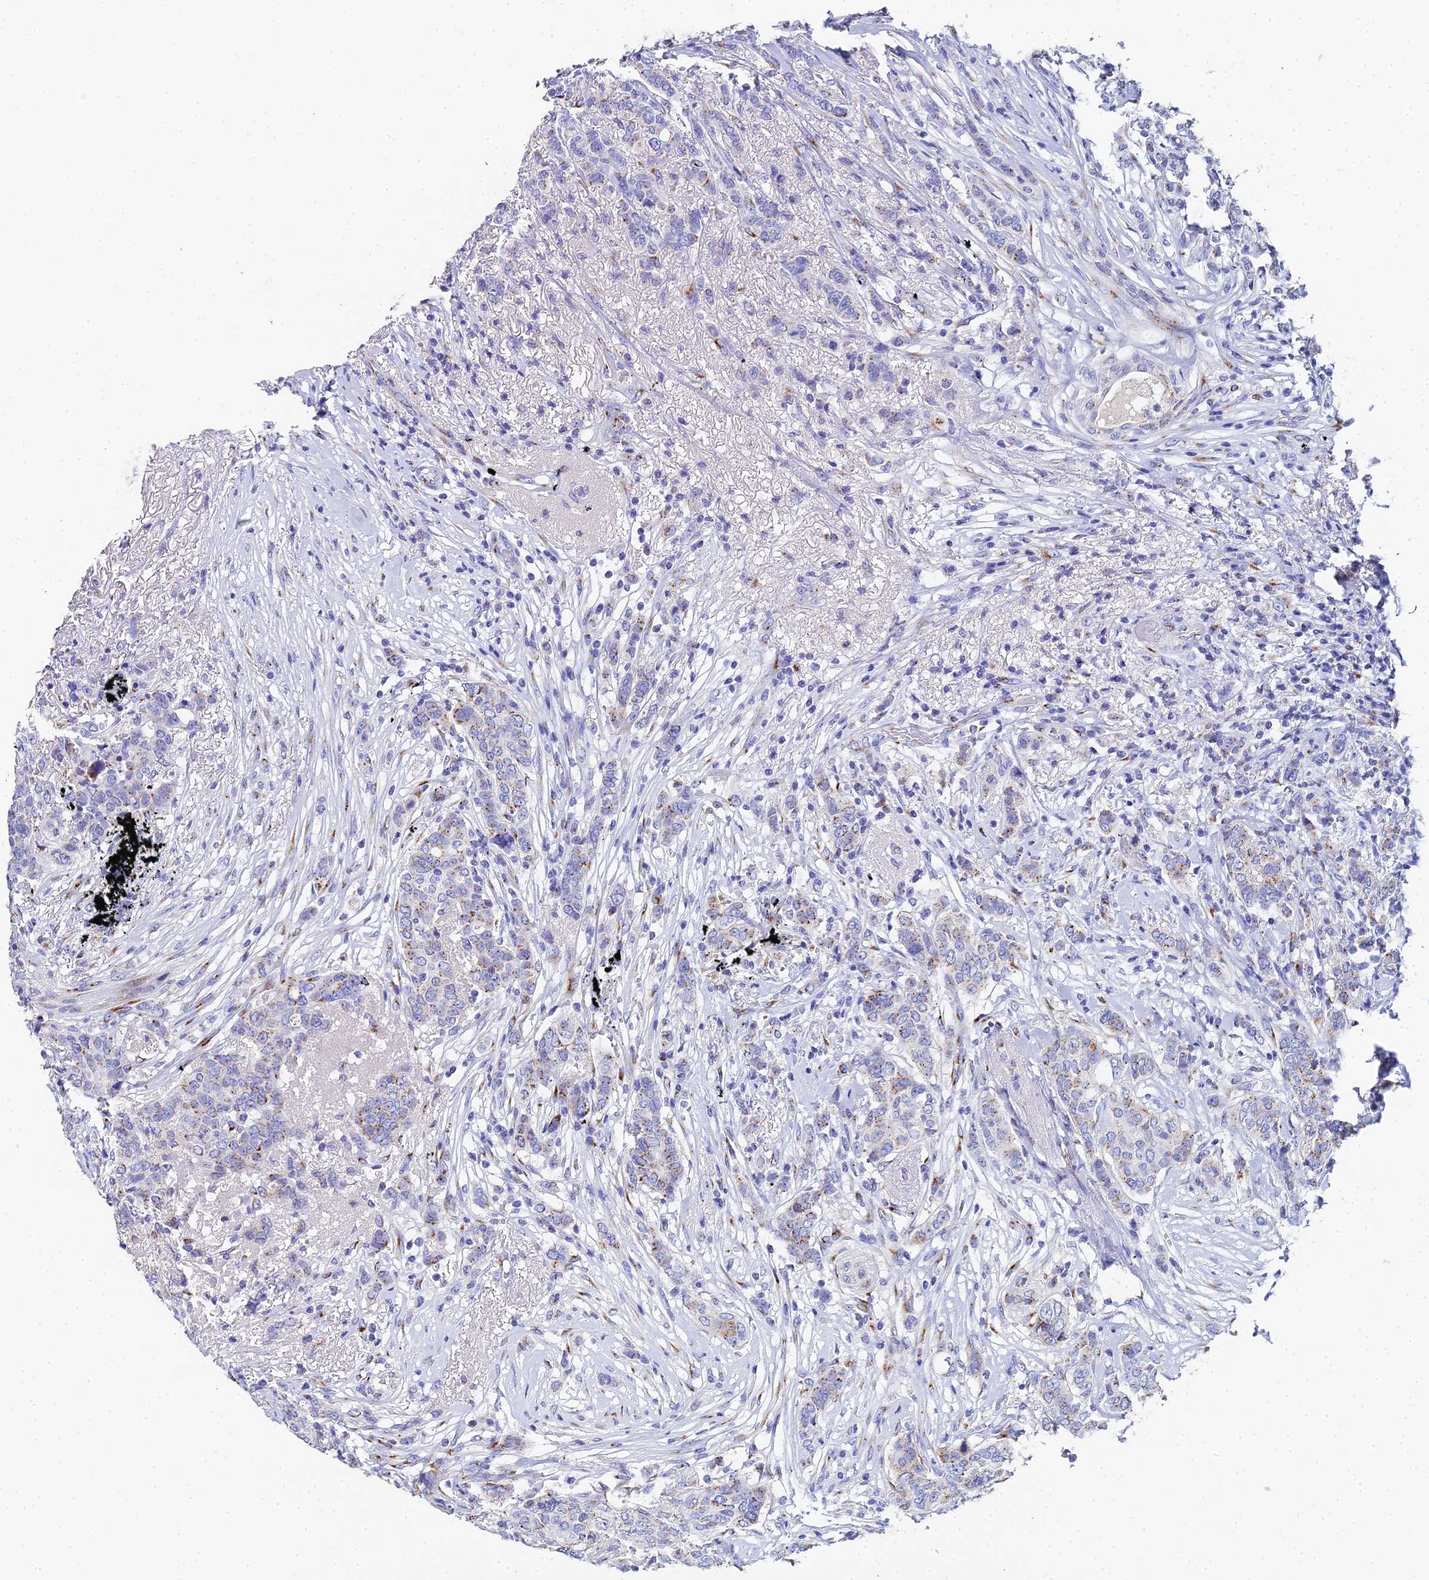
{"staining": {"intensity": "weak", "quantity": ">75%", "location": "cytoplasmic/membranous"}, "tissue": "breast cancer", "cell_type": "Tumor cells", "image_type": "cancer", "snomed": [{"axis": "morphology", "description": "Lobular carcinoma"}, {"axis": "topography", "description": "Breast"}], "caption": "Tumor cells show low levels of weak cytoplasmic/membranous positivity in about >75% of cells in human breast cancer.", "gene": "ENSG00000268674", "patient": {"sex": "female", "age": 51}}